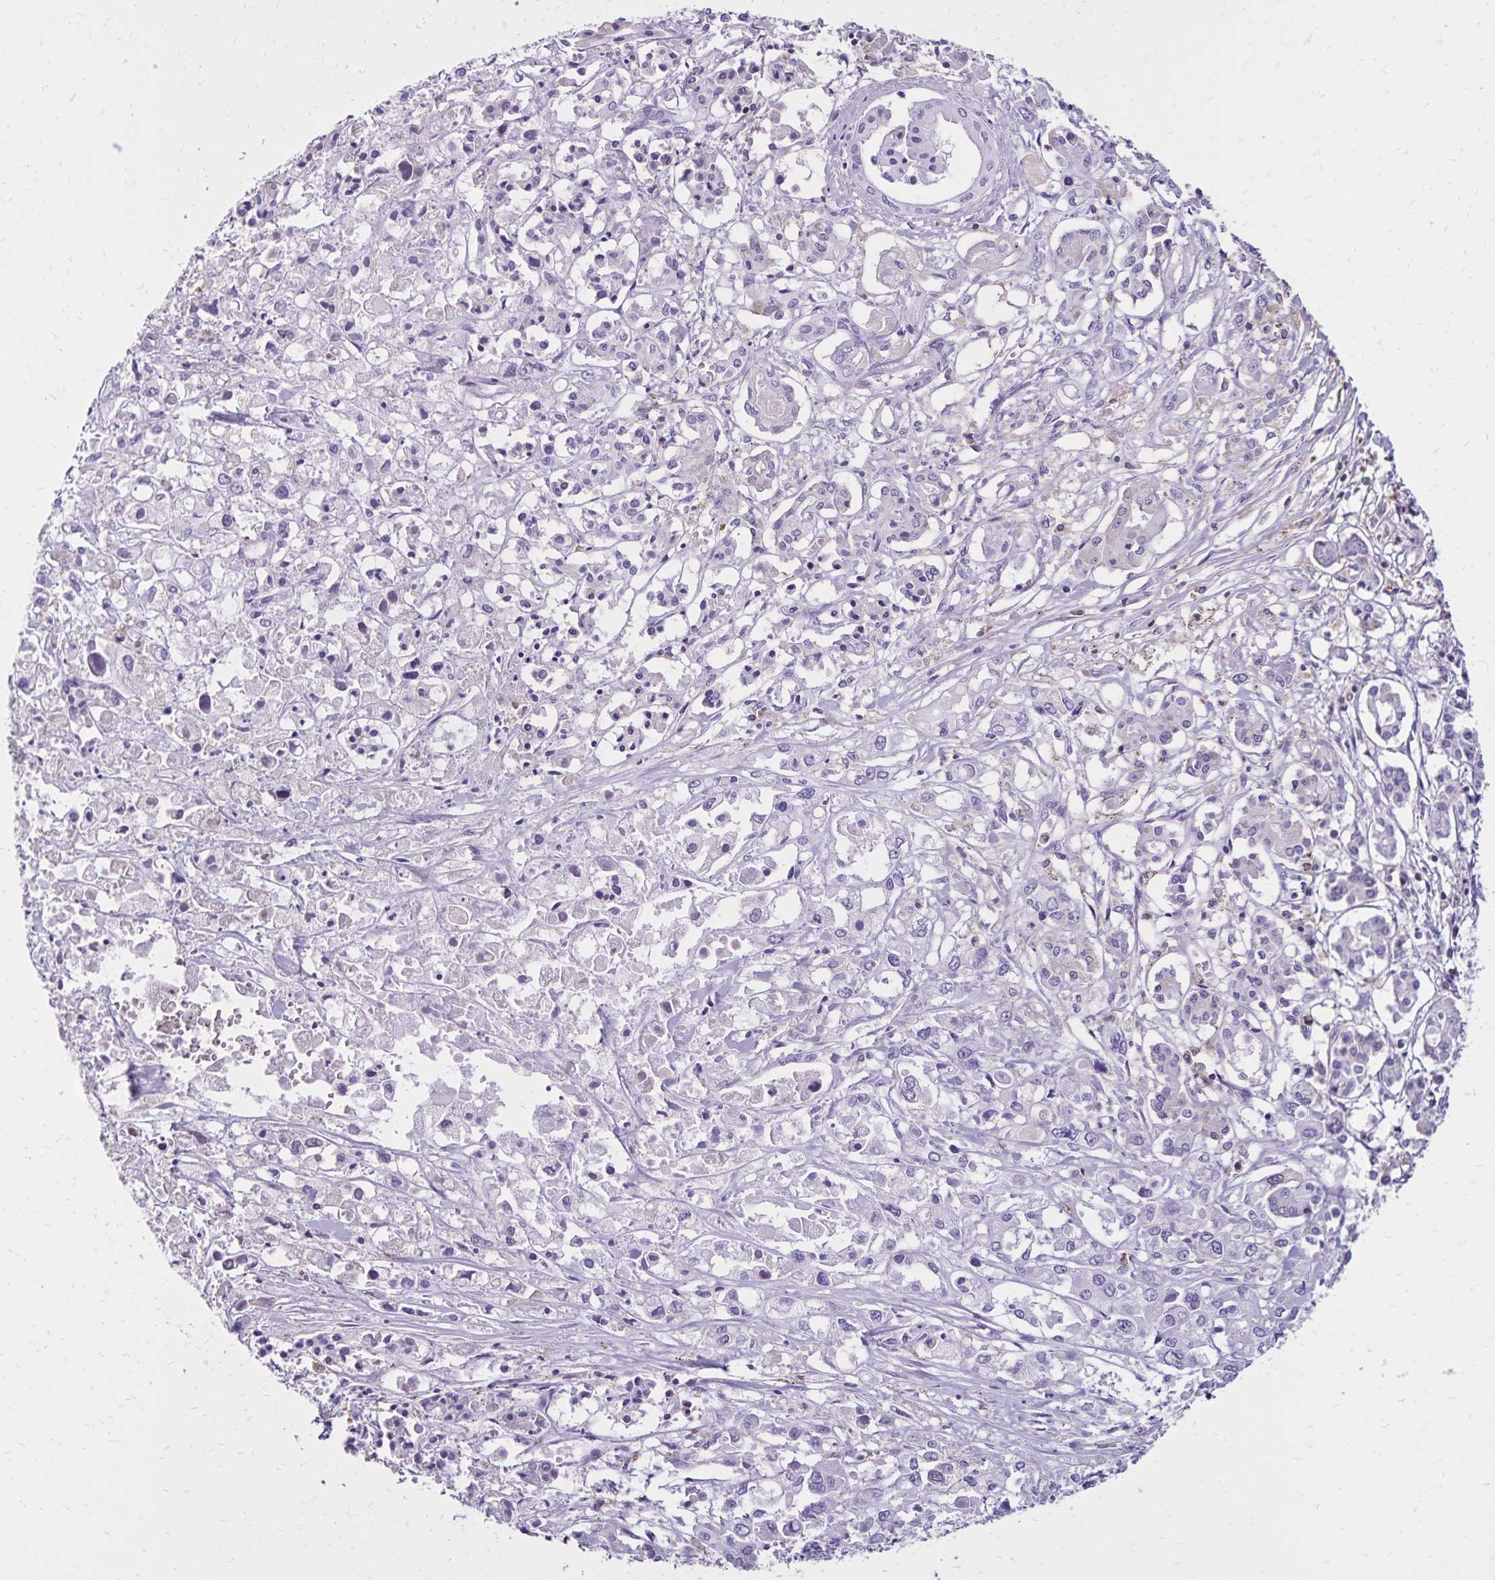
{"staining": {"intensity": "negative", "quantity": "none", "location": "none"}, "tissue": "pancreatic cancer", "cell_type": "Tumor cells", "image_type": "cancer", "snomed": [{"axis": "morphology", "description": "Adenocarcinoma, NOS"}, {"axis": "topography", "description": "Pancreas"}], "caption": "A photomicrograph of human adenocarcinoma (pancreatic) is negative for staining in tumor cells.", "gene": "CD27", "patient": {"sex": "male", "age": 71}}